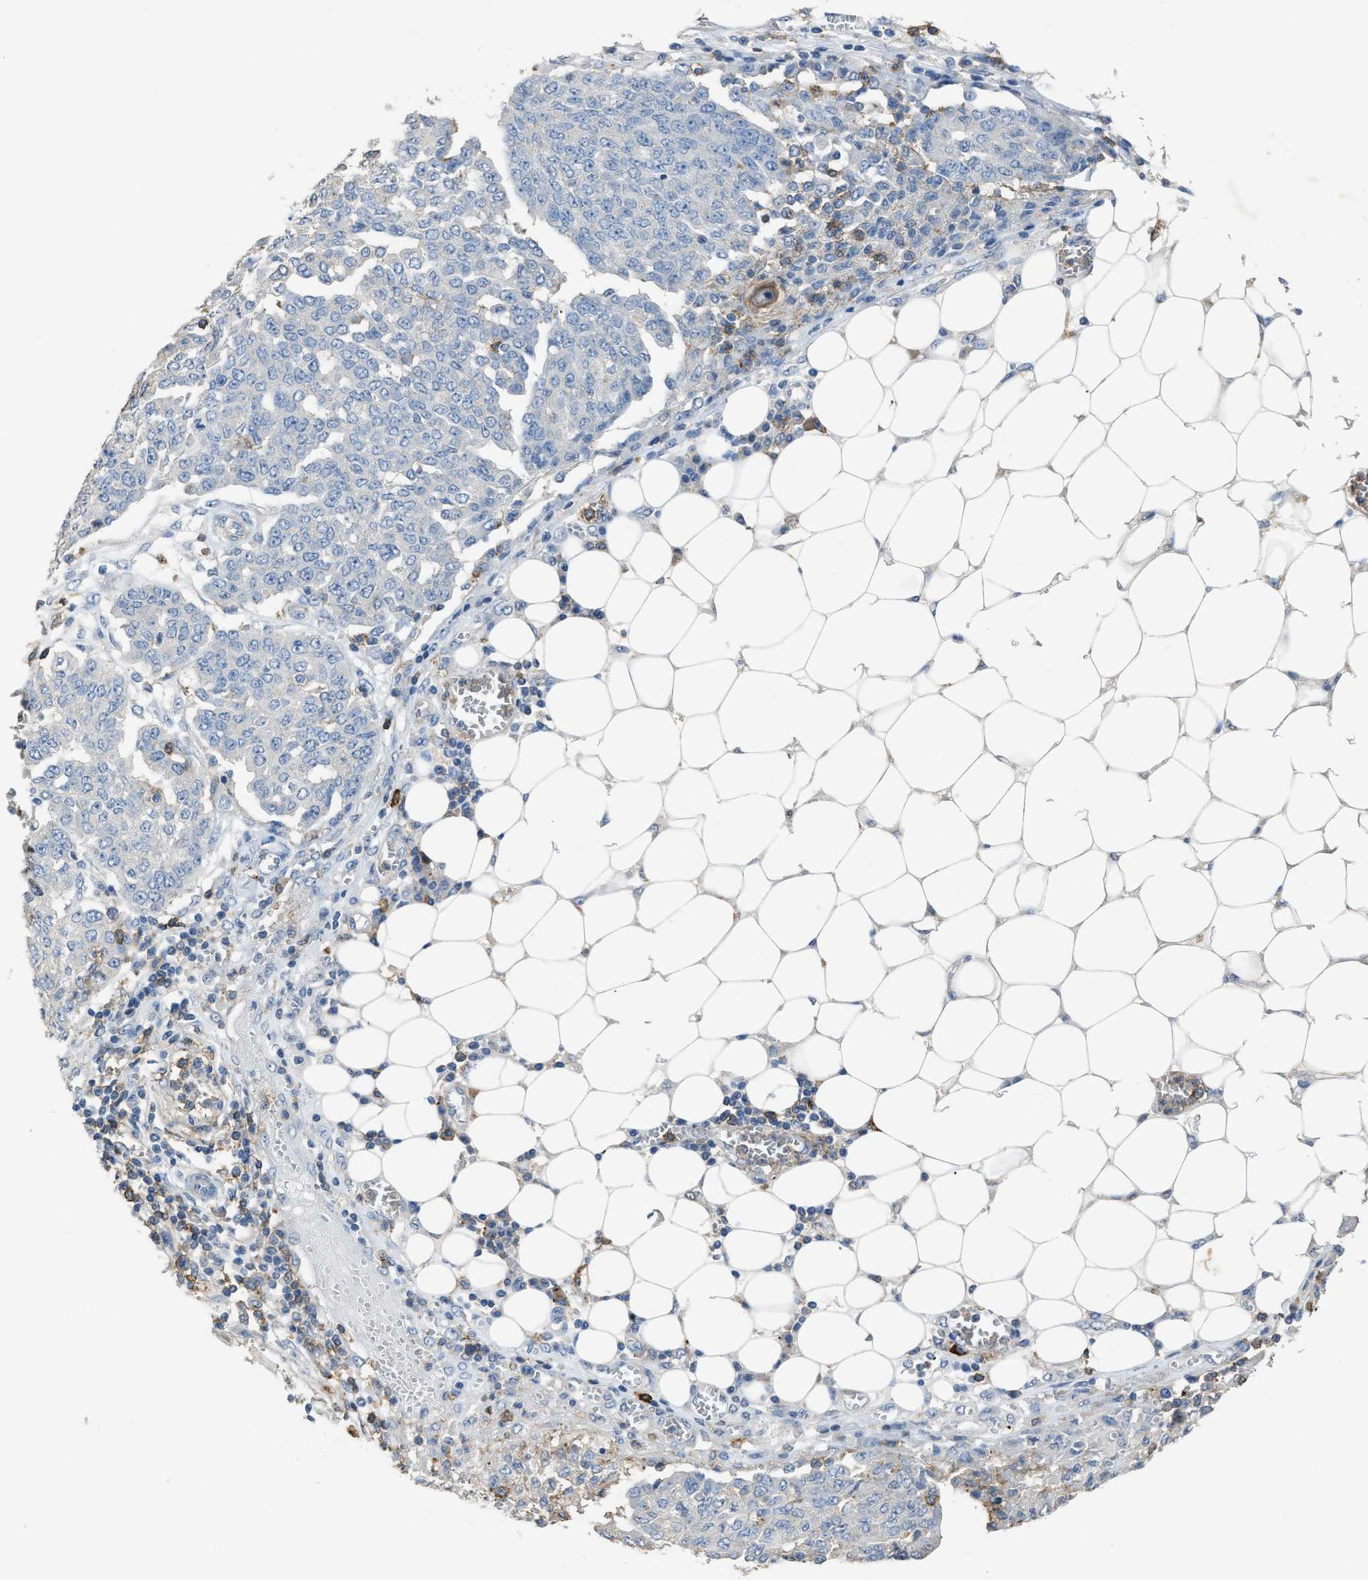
{"staining": {"intensity": "negative", "quantity": "none", "location": "none"}, "tissue": "ovarian cancer", "cell_type": "Tumor cells", "image_type": "cancer", "snomed": [{"axis": "morphology", "description": "Cystadenocarcinoma, serous, NOS"}, {"axis": "topography", "description": "Soft tissue"}, {"axis": "topography", "description": "Ovary"}], "caption": "Immunohistochemical staining of human ovarian cancer reveals no significant staining in tumor cells.", "gene": "OR51E1", "patient": {"sex": "female", "age": 57}}